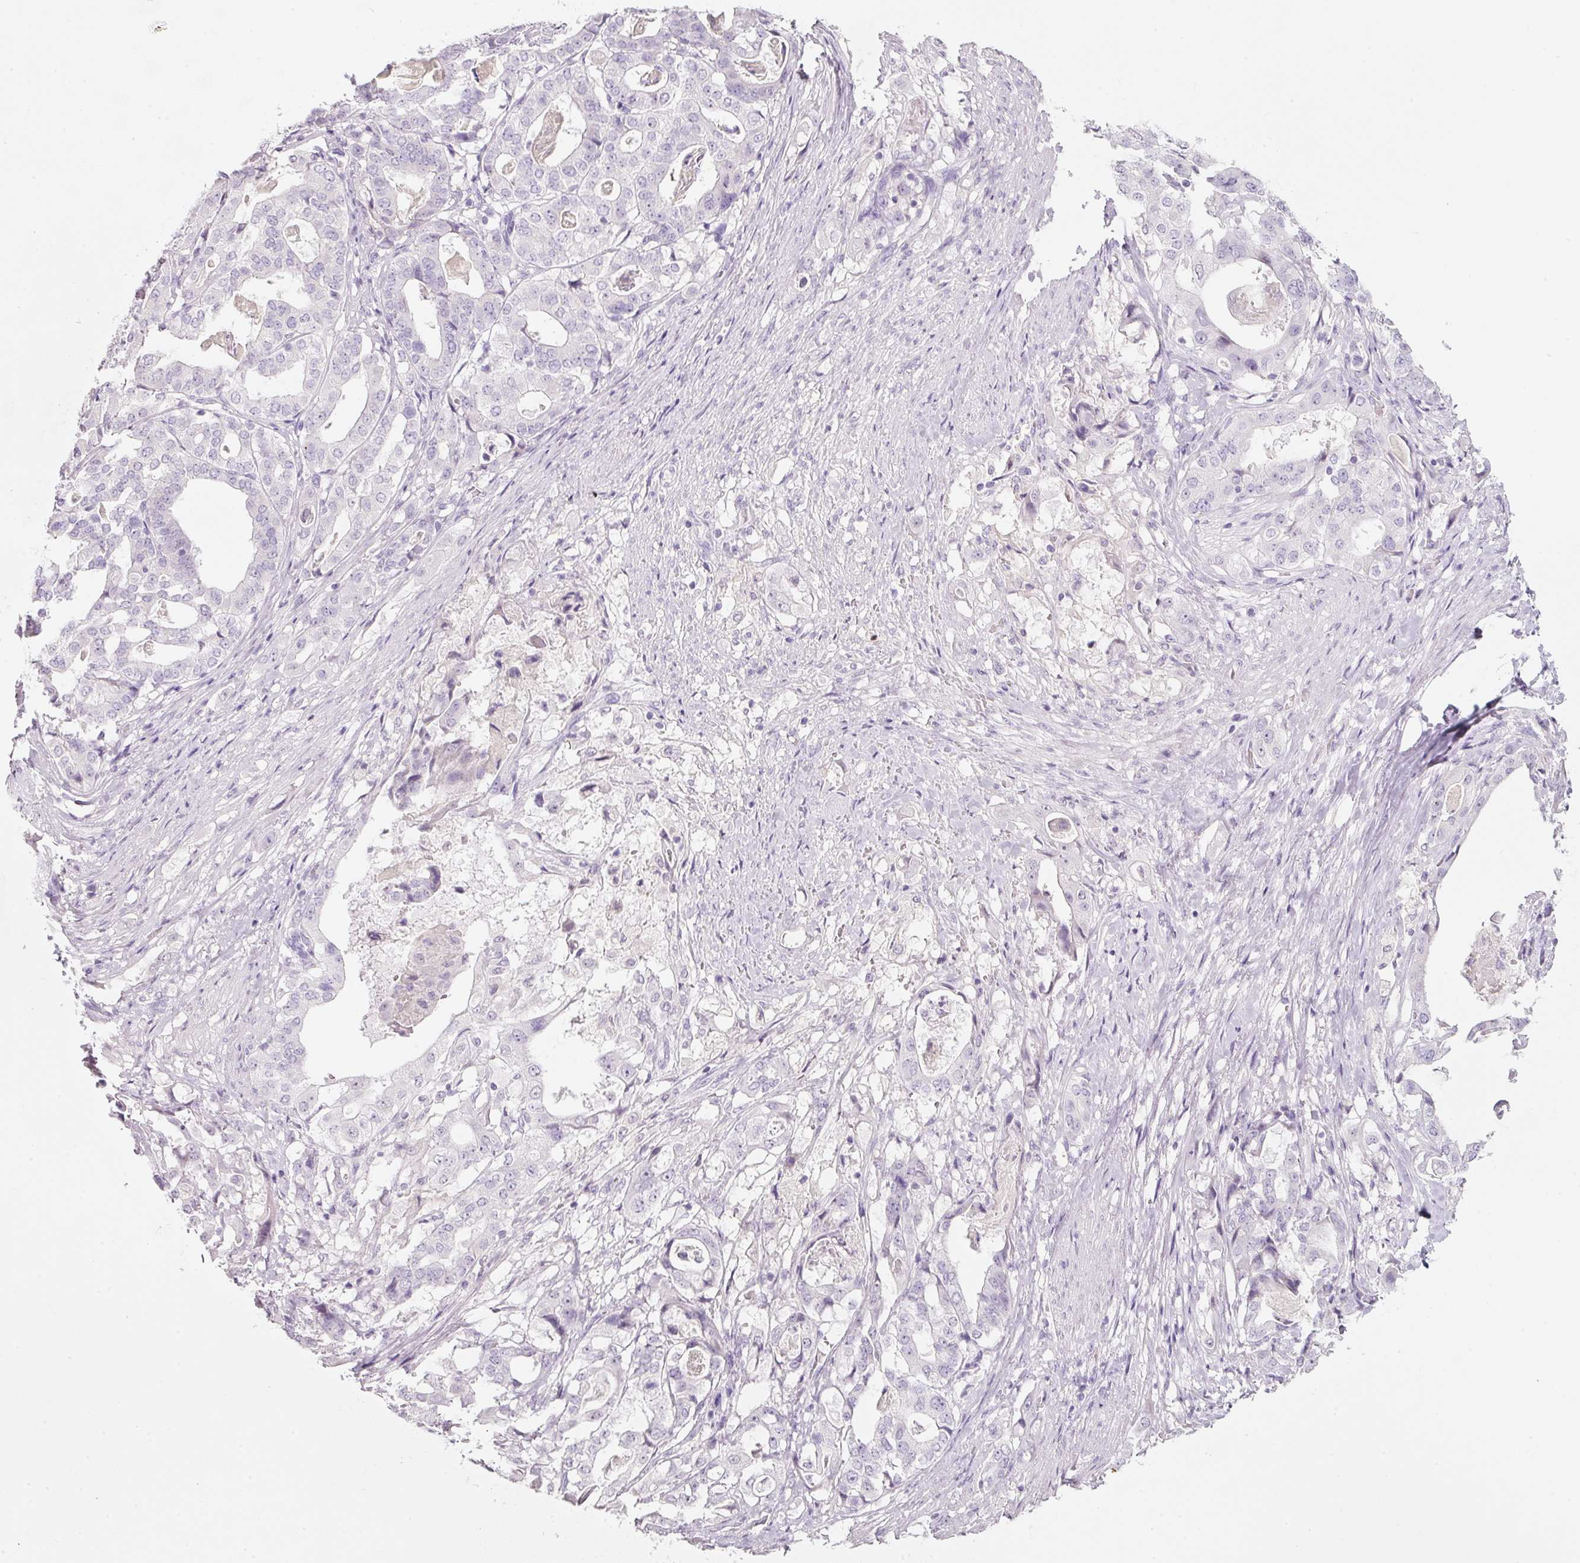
{"staining": {"intensity": "negative", "quantity": "none", "location": "none"}, "tissue": "stomach cancer", "cell_type": "Tumor cells", "image_type": "cancer", "snomed": [{"axis": "morphology", "description": "Adenocarcinoma, NOS"}, {"axis": "topography", "description": "Stomach"}], "caption": "The immunohistochemistry (IHC) photomicrograph has no significant expression in tumor cells of stomach adenocarcinoma tissue. (DAB IHC with hematoxylin counter stain).", "gene": "ENSG00000206549", "patient": {"sex": "male", "age": 48}}